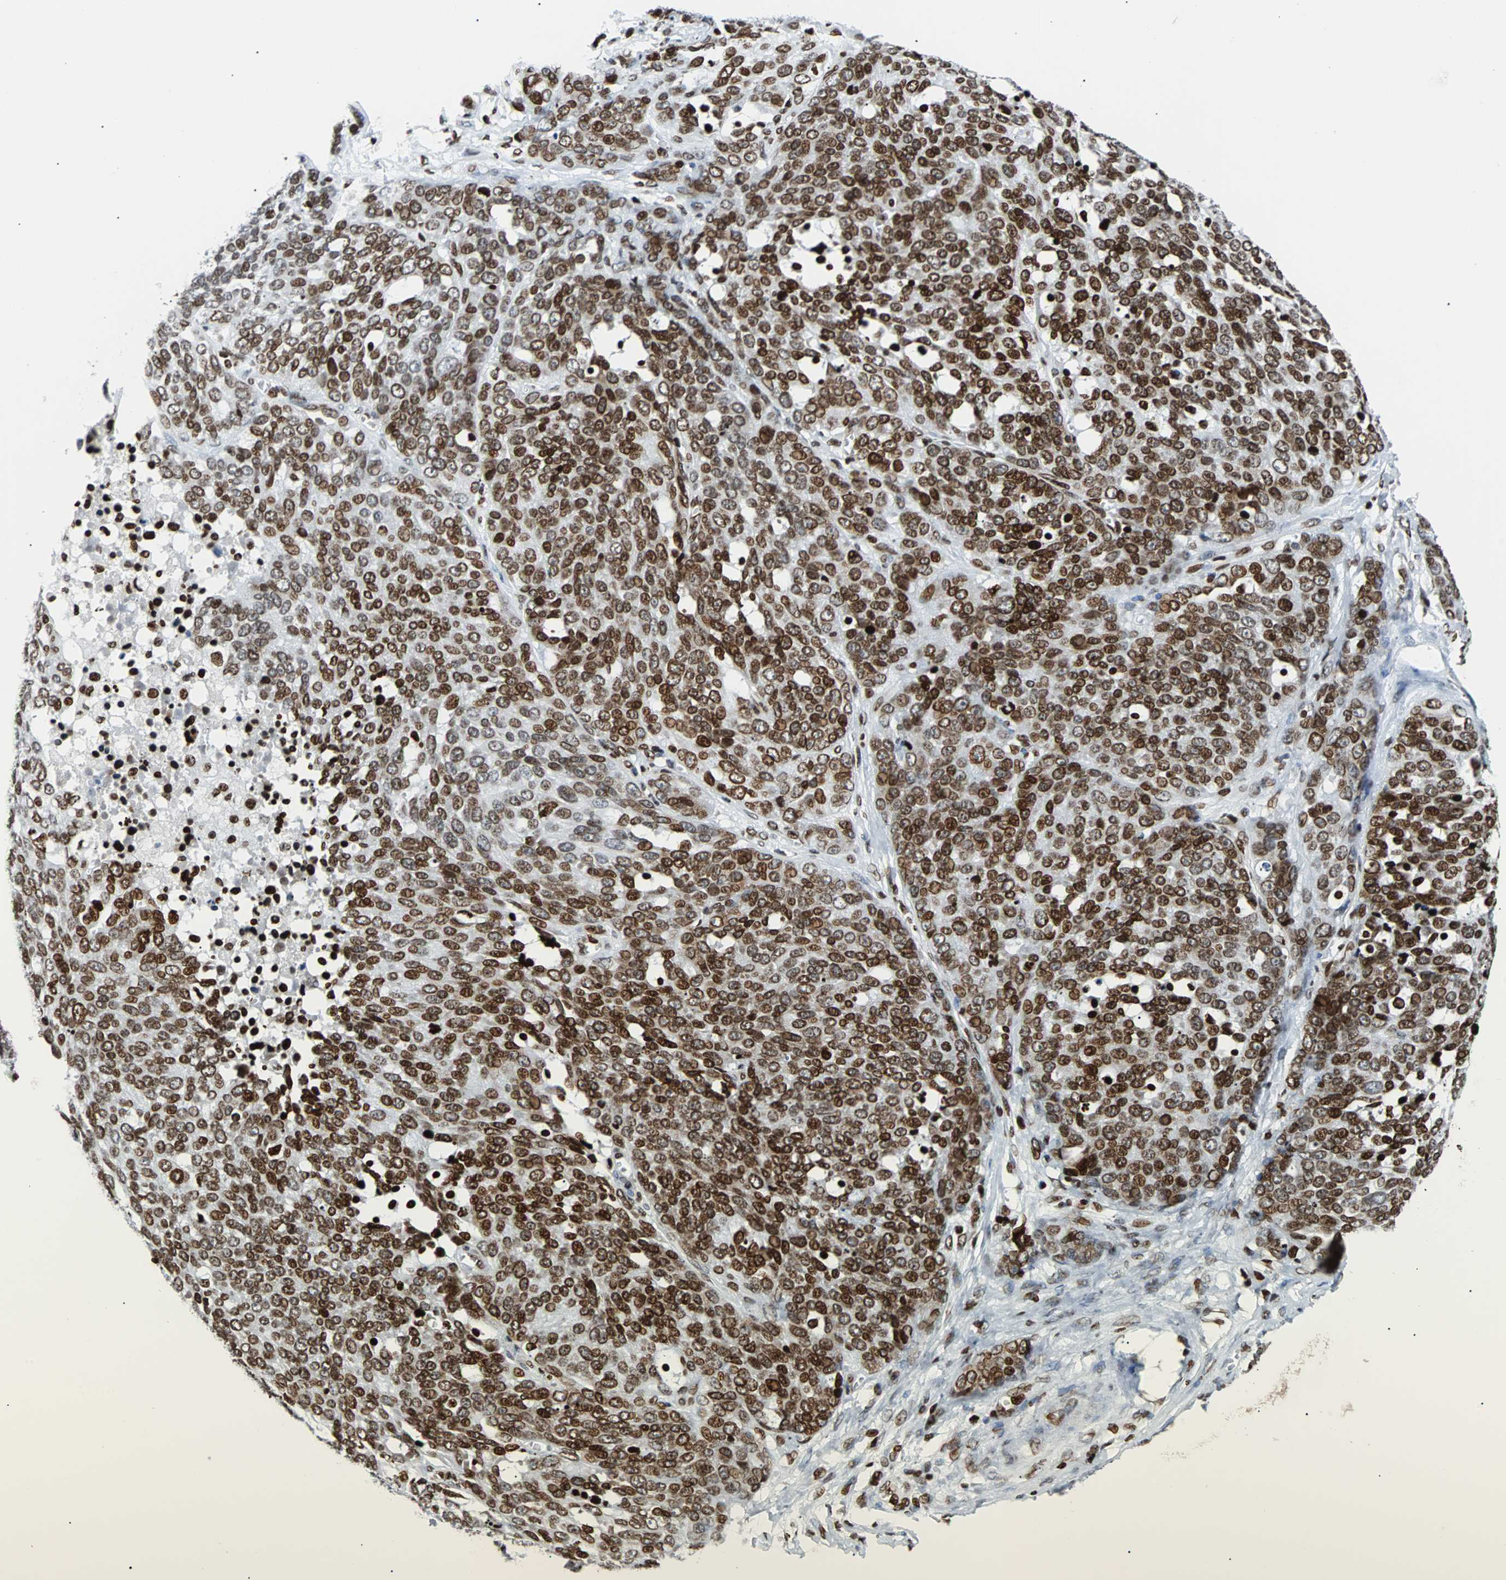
{"staining": {"intensity": "strong", "quantity": ">75%", "location": "nuclear"}, "tissue": "ovarian cancer", "cell_type": "Tumor cells", "image_type": "cancer", "snomed": [{"axis": "morphology", "description": "Cystadenocarcinoma, serous, NOS"}, {"axis": "topography", "description": "Ovary"}], "caption": "Immunohistochemistry (IHC) staining of serous cystadenocarcinoma (ovarian), which displays high levels of strong nuclear positivity in approximately >75% of tumor cells indicating strong nuclear protein expression. The staining was performed using DAB (brown) for protein detection and nuclei were counterstained in hematoxylin (blue).", "gene": "ZNF131", "patient": {"sex": "female", "age": 44}}